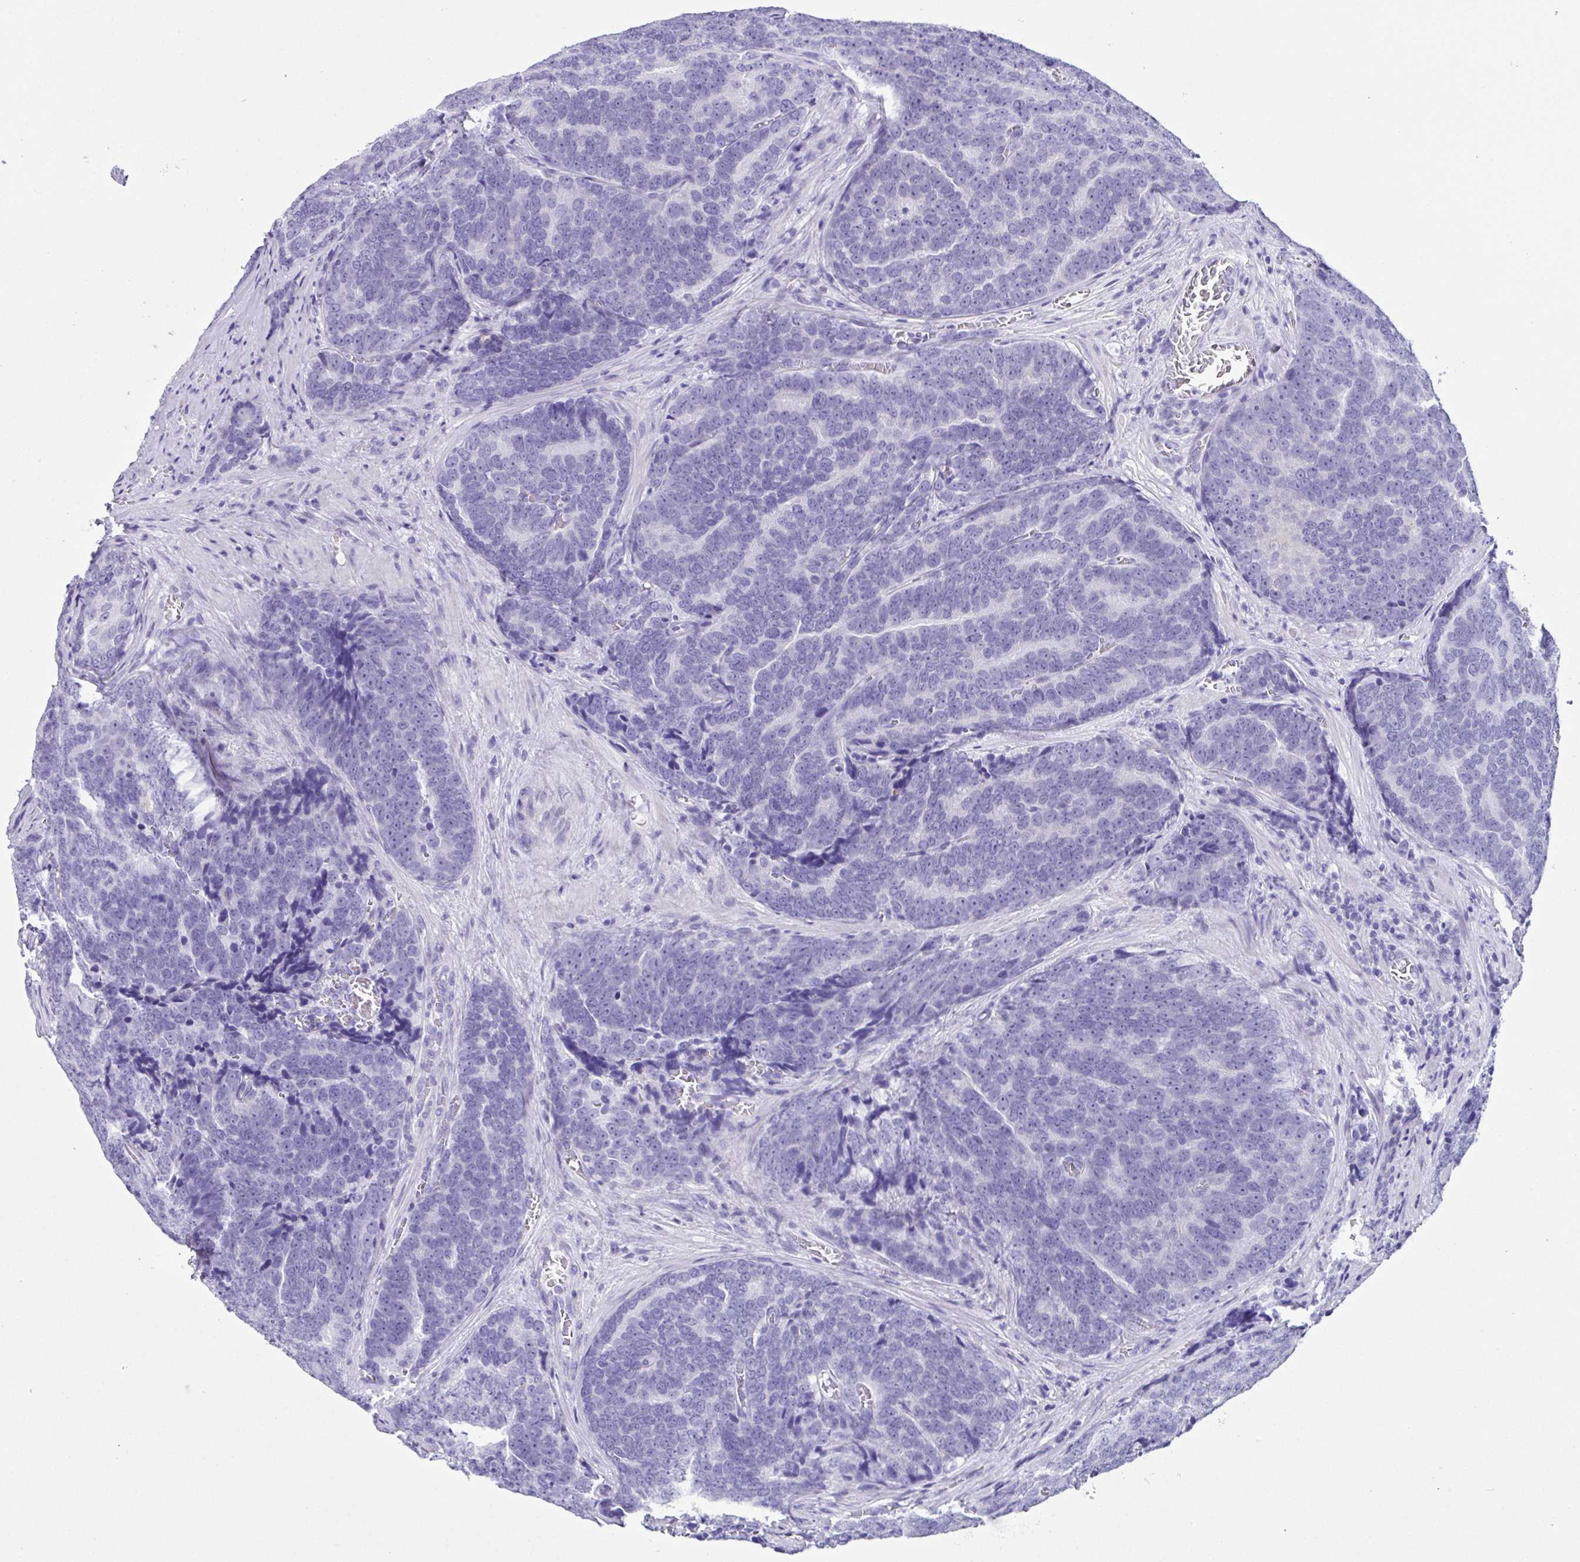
{"staining": {"intensity": "negative", "quantity": "none", "location": "none"}, "tissue": "prostate cancer", "cell_type": "Tumor cells", "image_type": "cancer", "snomed": [{"axis": "morphology", "description": "Adenocarcinoma, Low grade"}, {"axis": "topography", "description": "Prostate"}], "caption": "Human prostate cancer (low-grade adenocarcinoma) stained for a protein using immunohistochemistry reveals no positivity in tumor cells.", "gene": "LGALS4", "patient": {"sex": "male", "age": 62}}